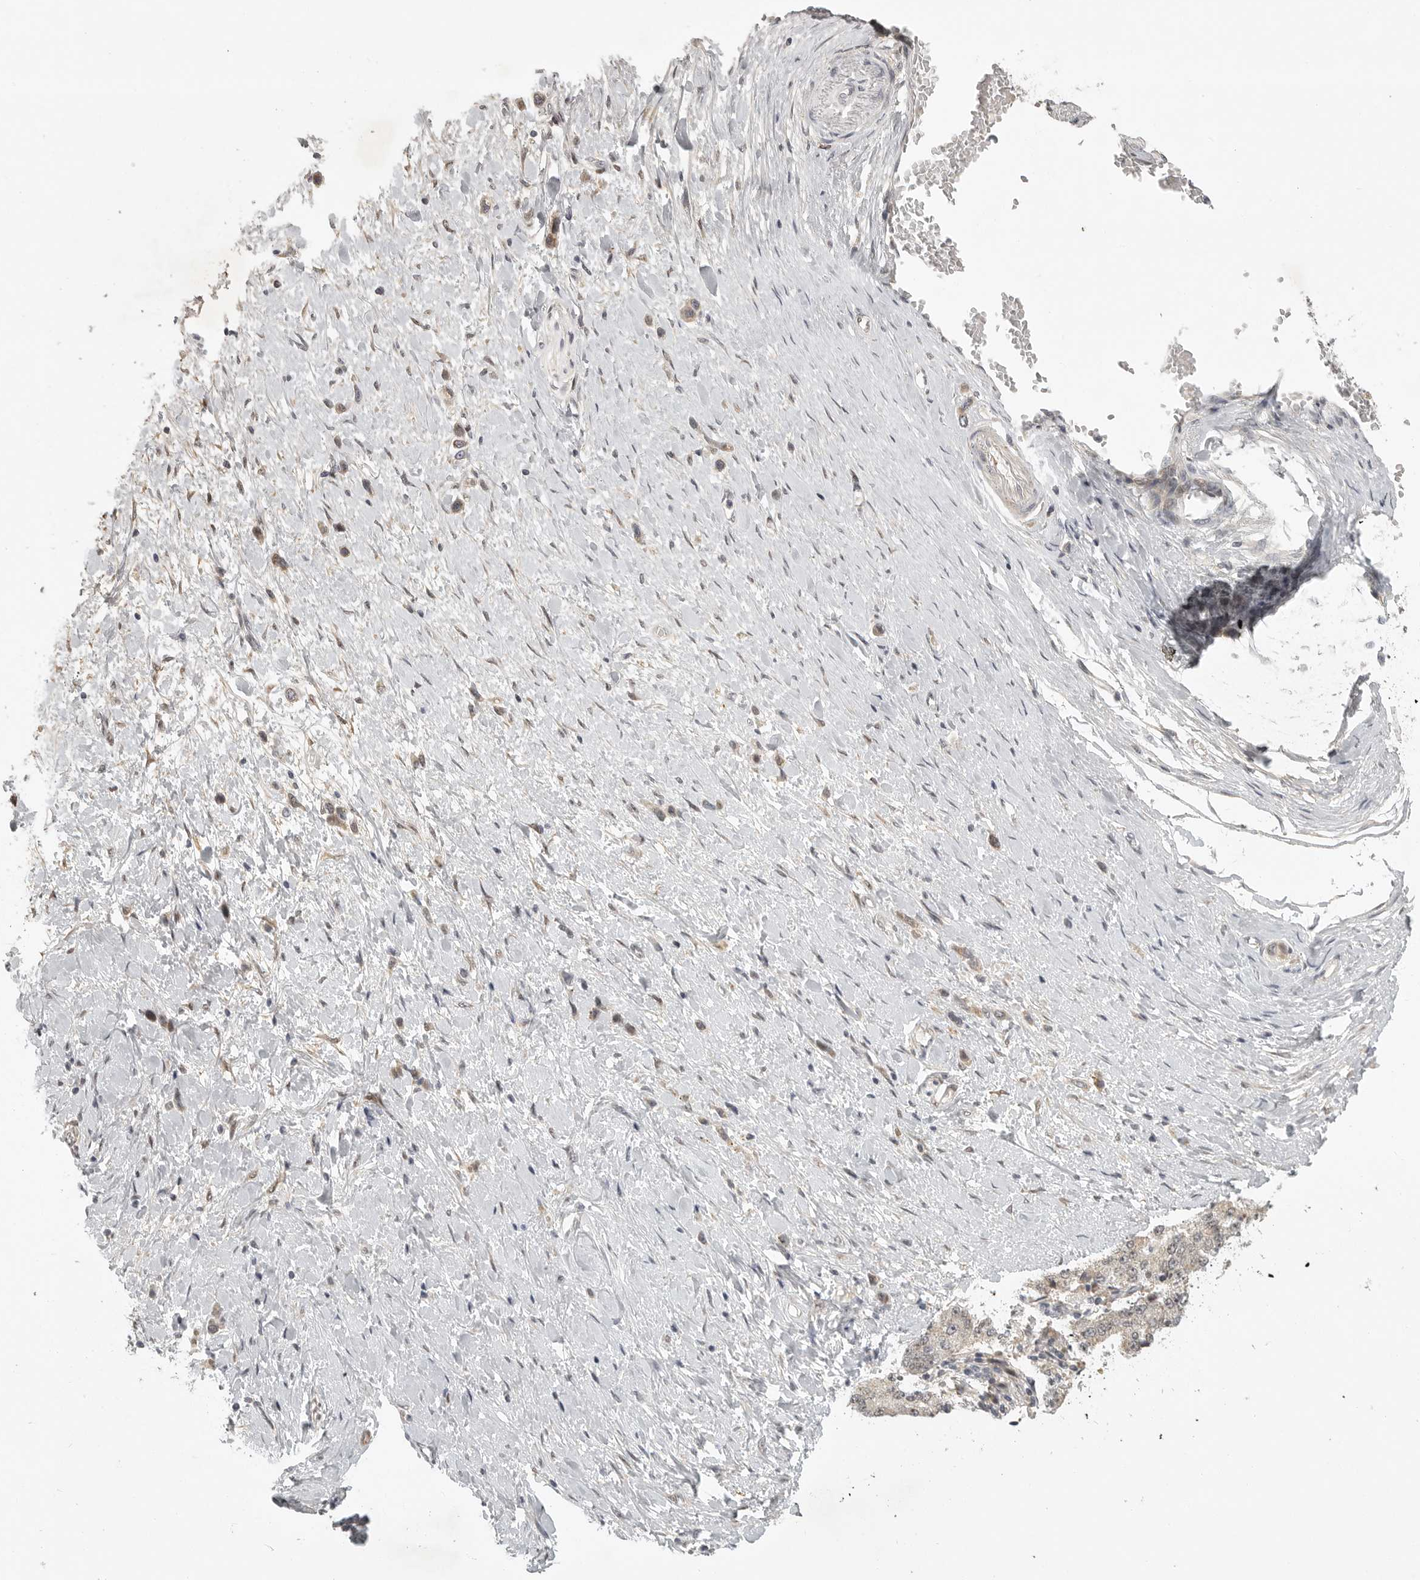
{"staining": {"intensity": "moderate", "quantity": "25%-75%", "location": "cytoplasmic/membranous"}, "tissue": "stomach cancer", "cell_type": "Tumor cells", "image_type": "cancer", "snomed": [{"axis": "morphology", "description": "Adenocarcinoma, NOS"}, {"axis": "topography", "description": "Stomach"}], "caption": "DAB immunohistochemical staining of stomach cancer (adenocarcinoma) shows moderate cytoplasmic/membranous protein positivity in about 25%-75% of tumor cells.", "gene": "POLE2", "patient": {"sex": "female", "age": 65}}